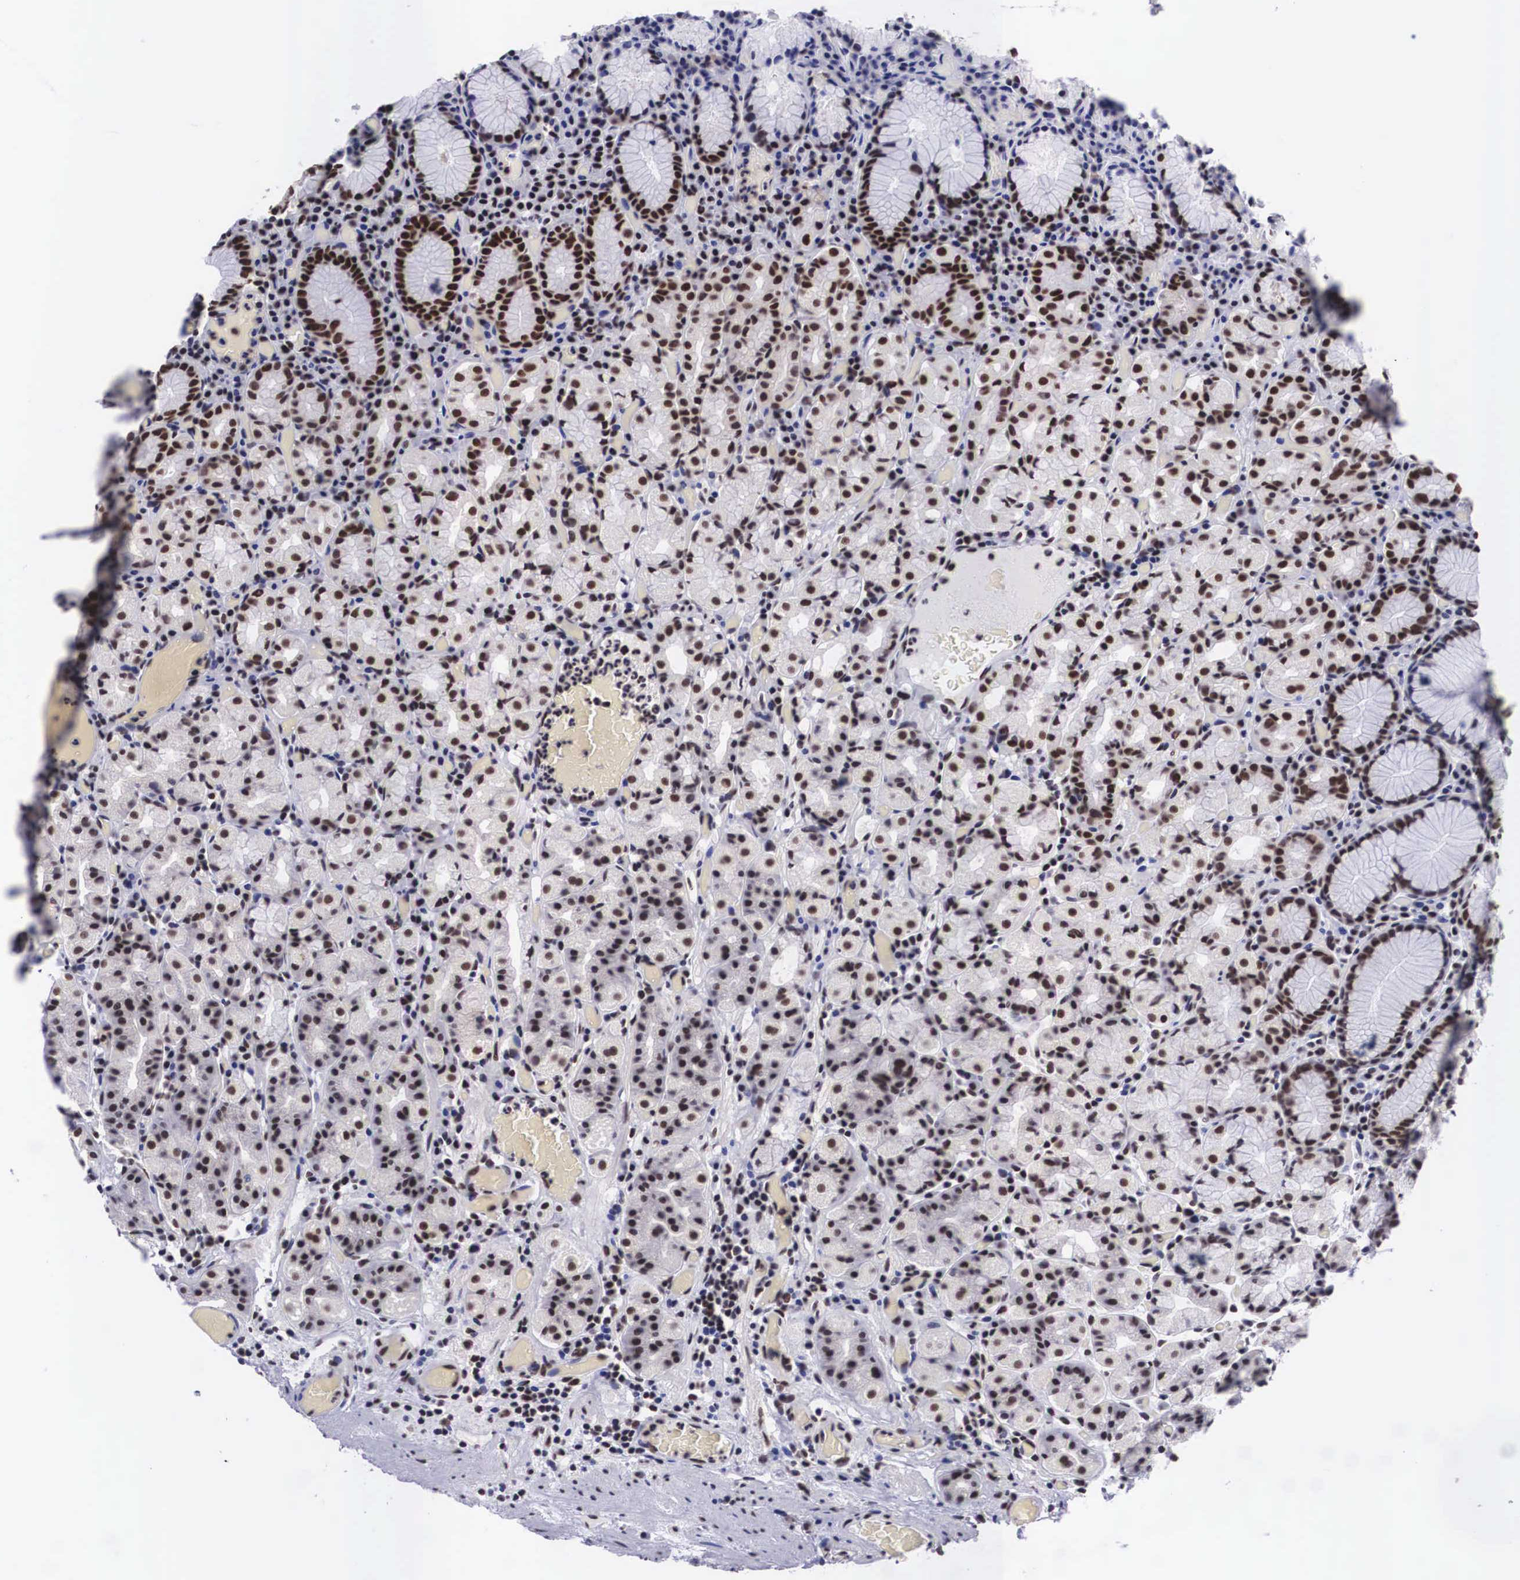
{"staining": {"intensity": "strong", "quantity": ">75%", "location": "nuclear"}, "tissue": "stomach", "cell_type": "Glandular cells", "image_type": "normal", "snomed": [{"axis": "morphology", "description": "Normal tissue, NOS"}, {"axis": "topography", "description": "Stomach, lower"}], "caption": "Immunohistochemistry photomicrograph of normal stomach: human stomach stained using immunohistochemistry (IHC) shows high levels of strong protein expression localized specifically in the nuclear of glandular cells, appearing as a nuclear brown color.", "gene": "SF3A1", "patient": {"sex": "male", "age": 58}}